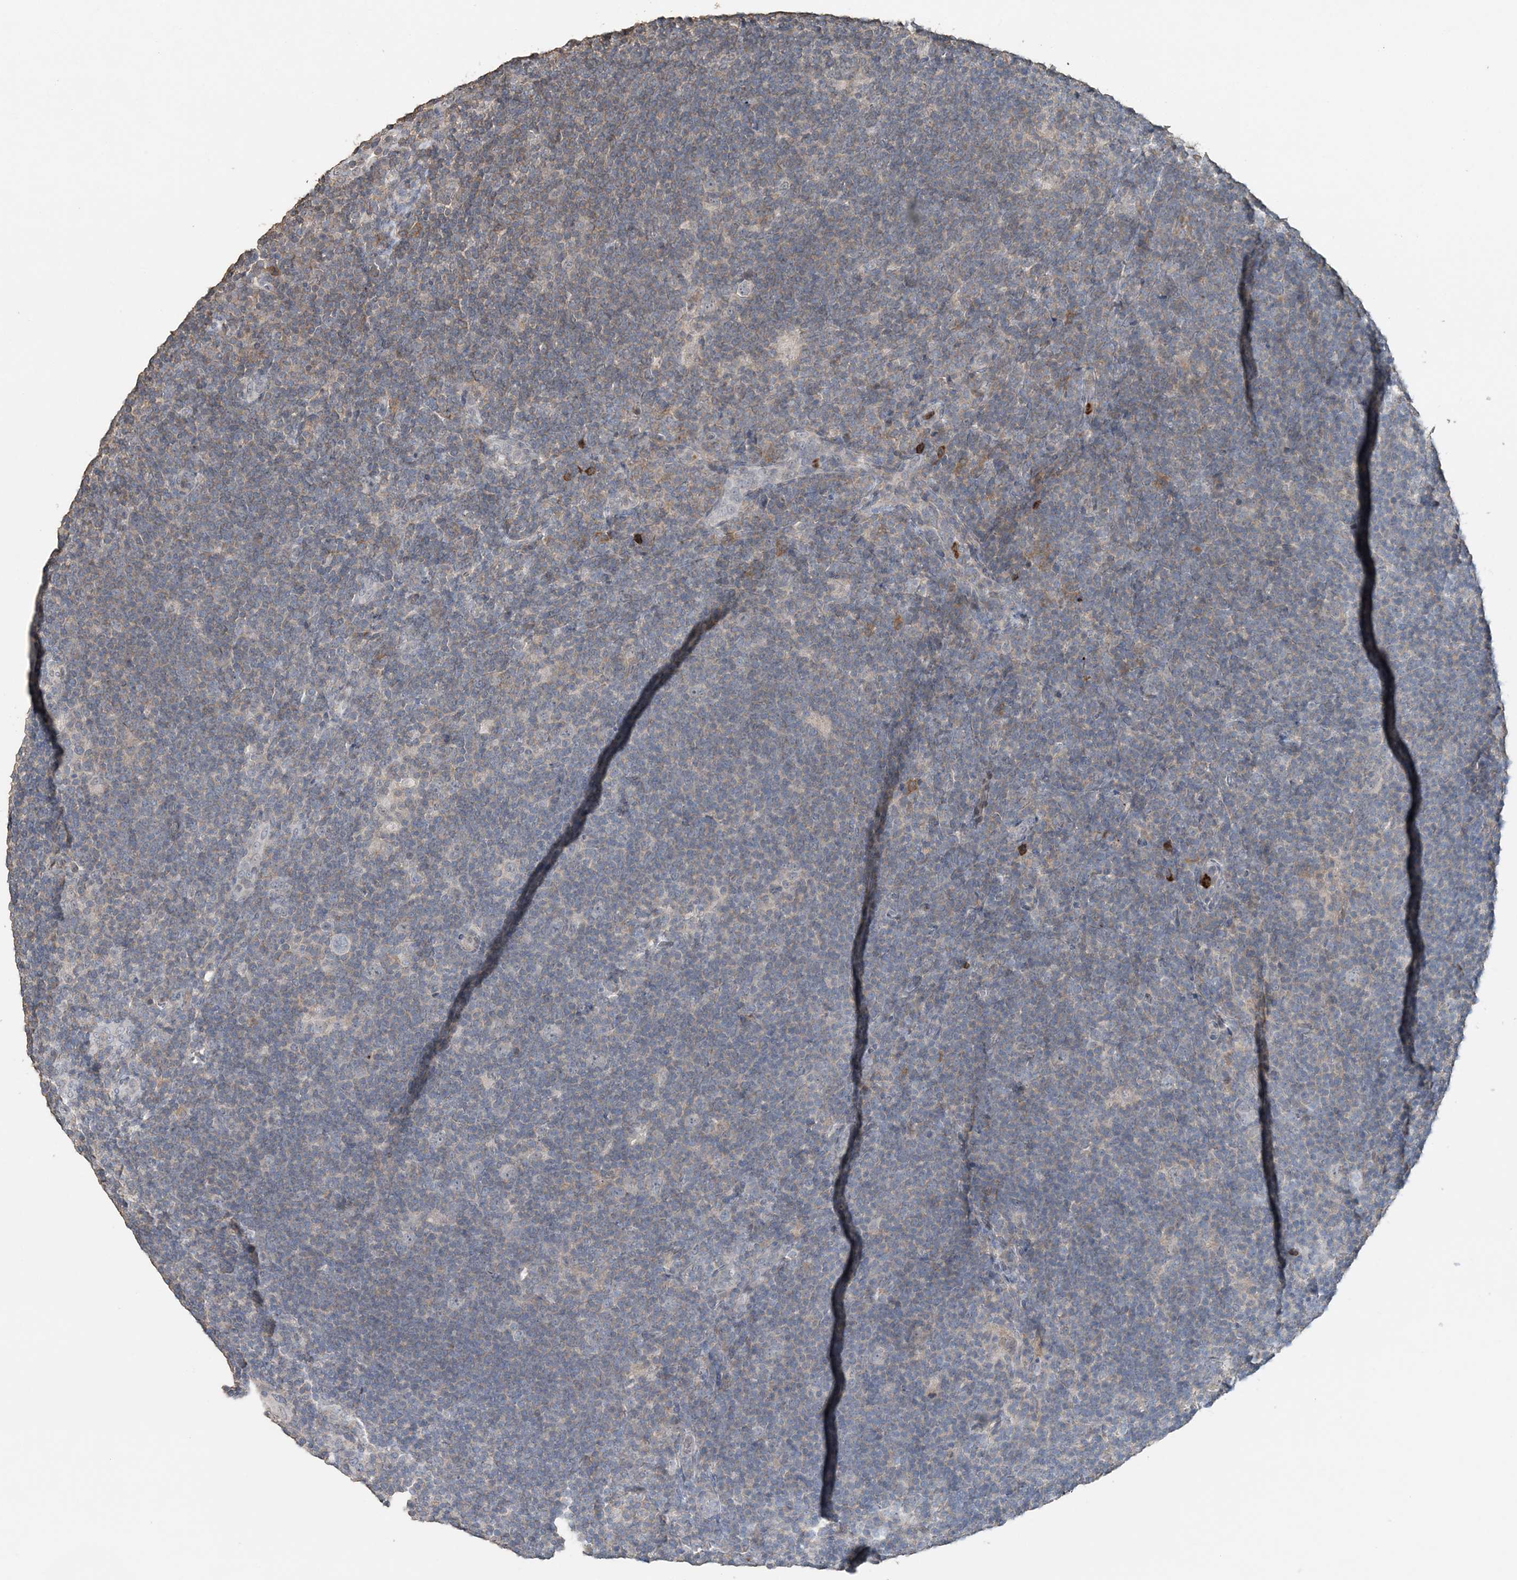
{"staining": {"intensity": "negative", "quantity": "none", "location": "none"}, "tissue": "lymphoma", "cell_type": "Tumor cells", "image_type": "cancer", "snomed": [{"axis": "morphology", "description": "Hodgkin's disease, NOS"}, {"axis": "topography", "description": "Lymph node"}], "caption": "Immunohistochemistry micrograph of Hodgkin's disease stained for a protein (brown), which exhibits no staining in tumor cells.", "gene": "FAM110A", "patient": {"sex": "female", "age": 57}}